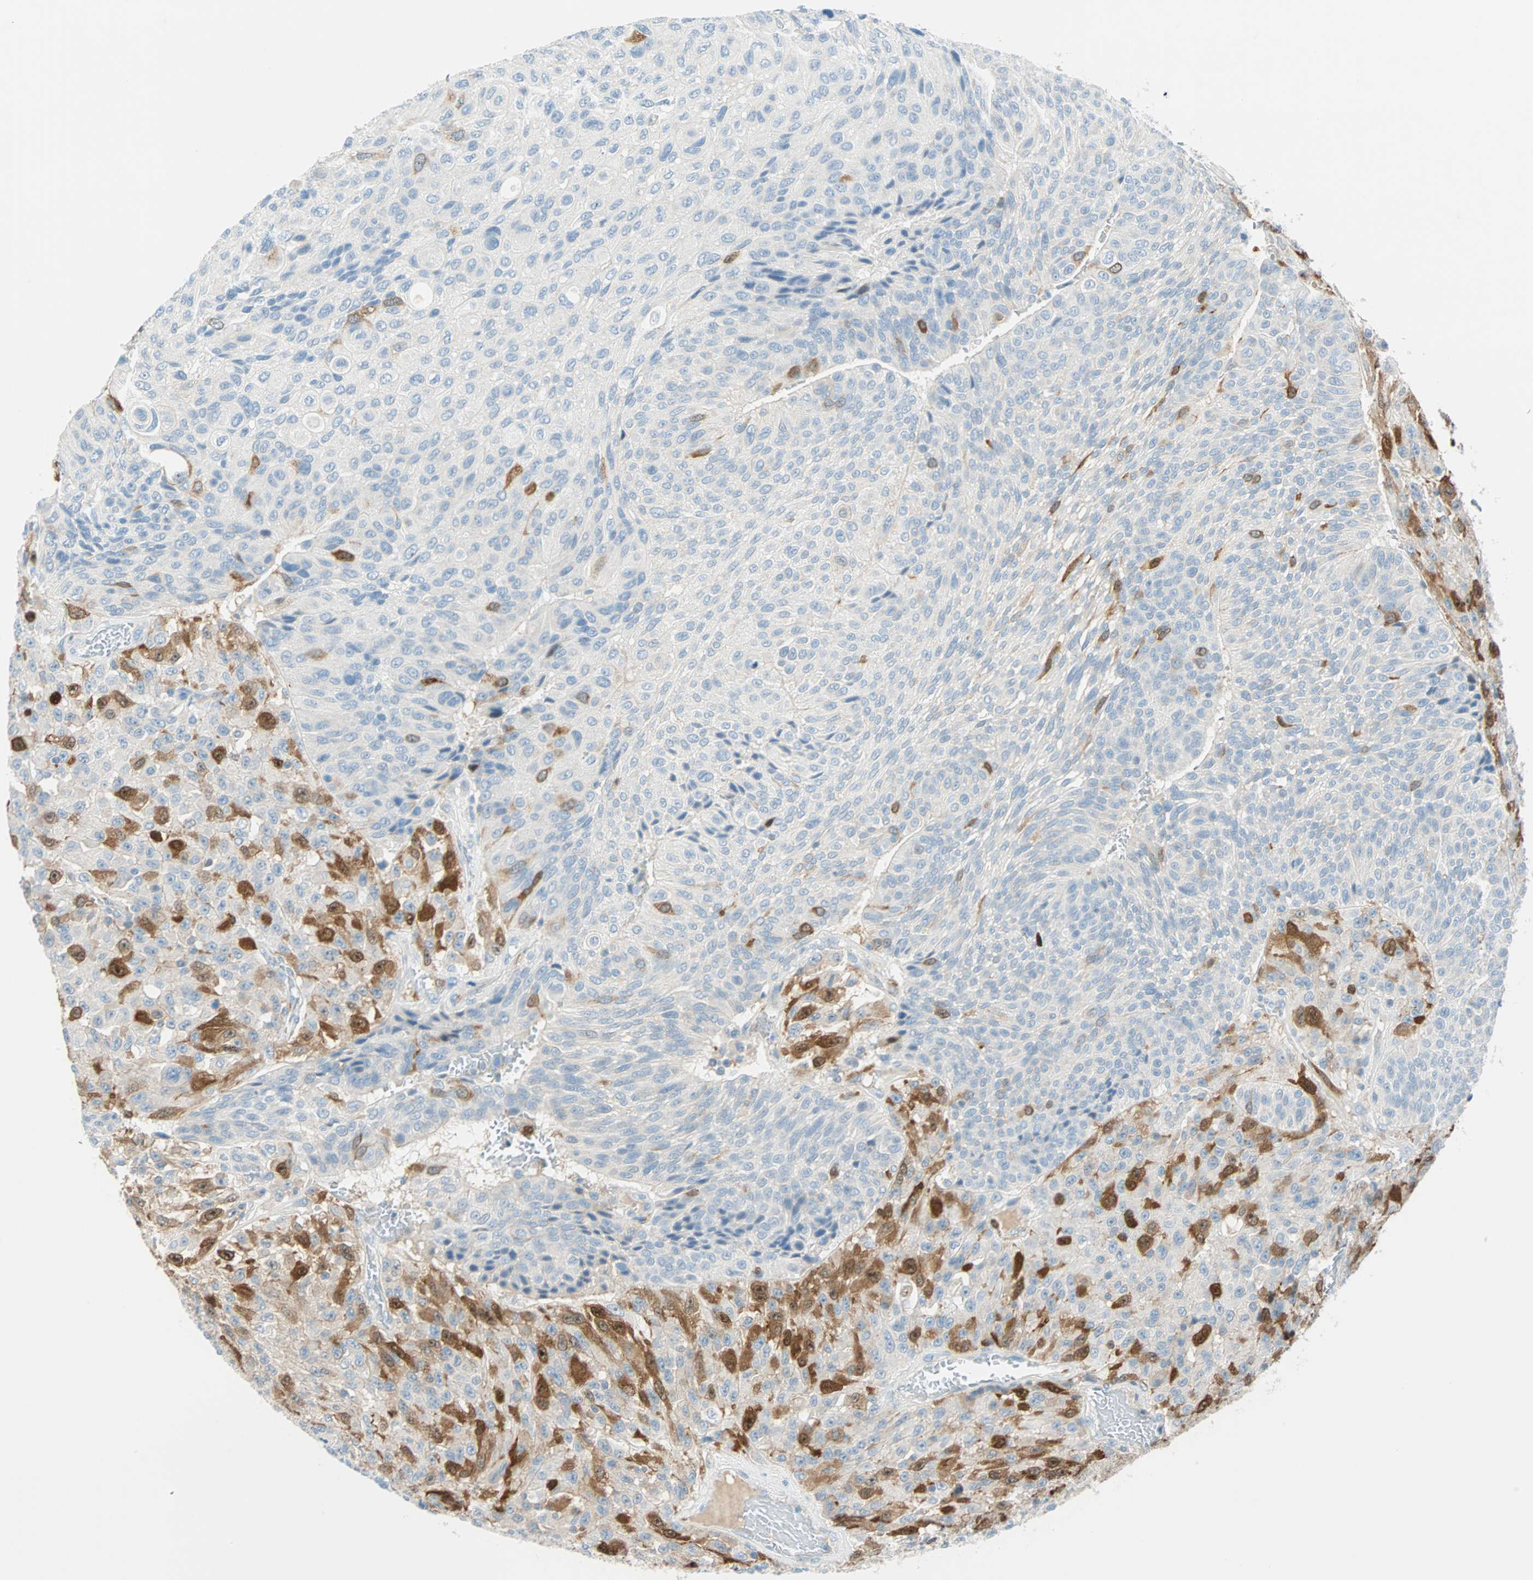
{"staining": {"intensity": "moderate", "quantity": "25%-75%", "location": "cytoplasmic/membranous,nuclear"}, "tissue": "urothelial cancer", "cell_type": "Tumor cells", "image_type": "cancer", "snomed": [{"axis": "morphology", "description": "Urothelial carcinoma, High grade"}, {"axis": "topography", "description": "Urinary bladder"}], "caption": "Tumor cells exhibit moderate cytoplasmic/membranous and nuclear staining in about 25%-75% of cells in urothelial cancer.", "gene": "PTTG1", "patient": {"sex": "male", "age": 66}}